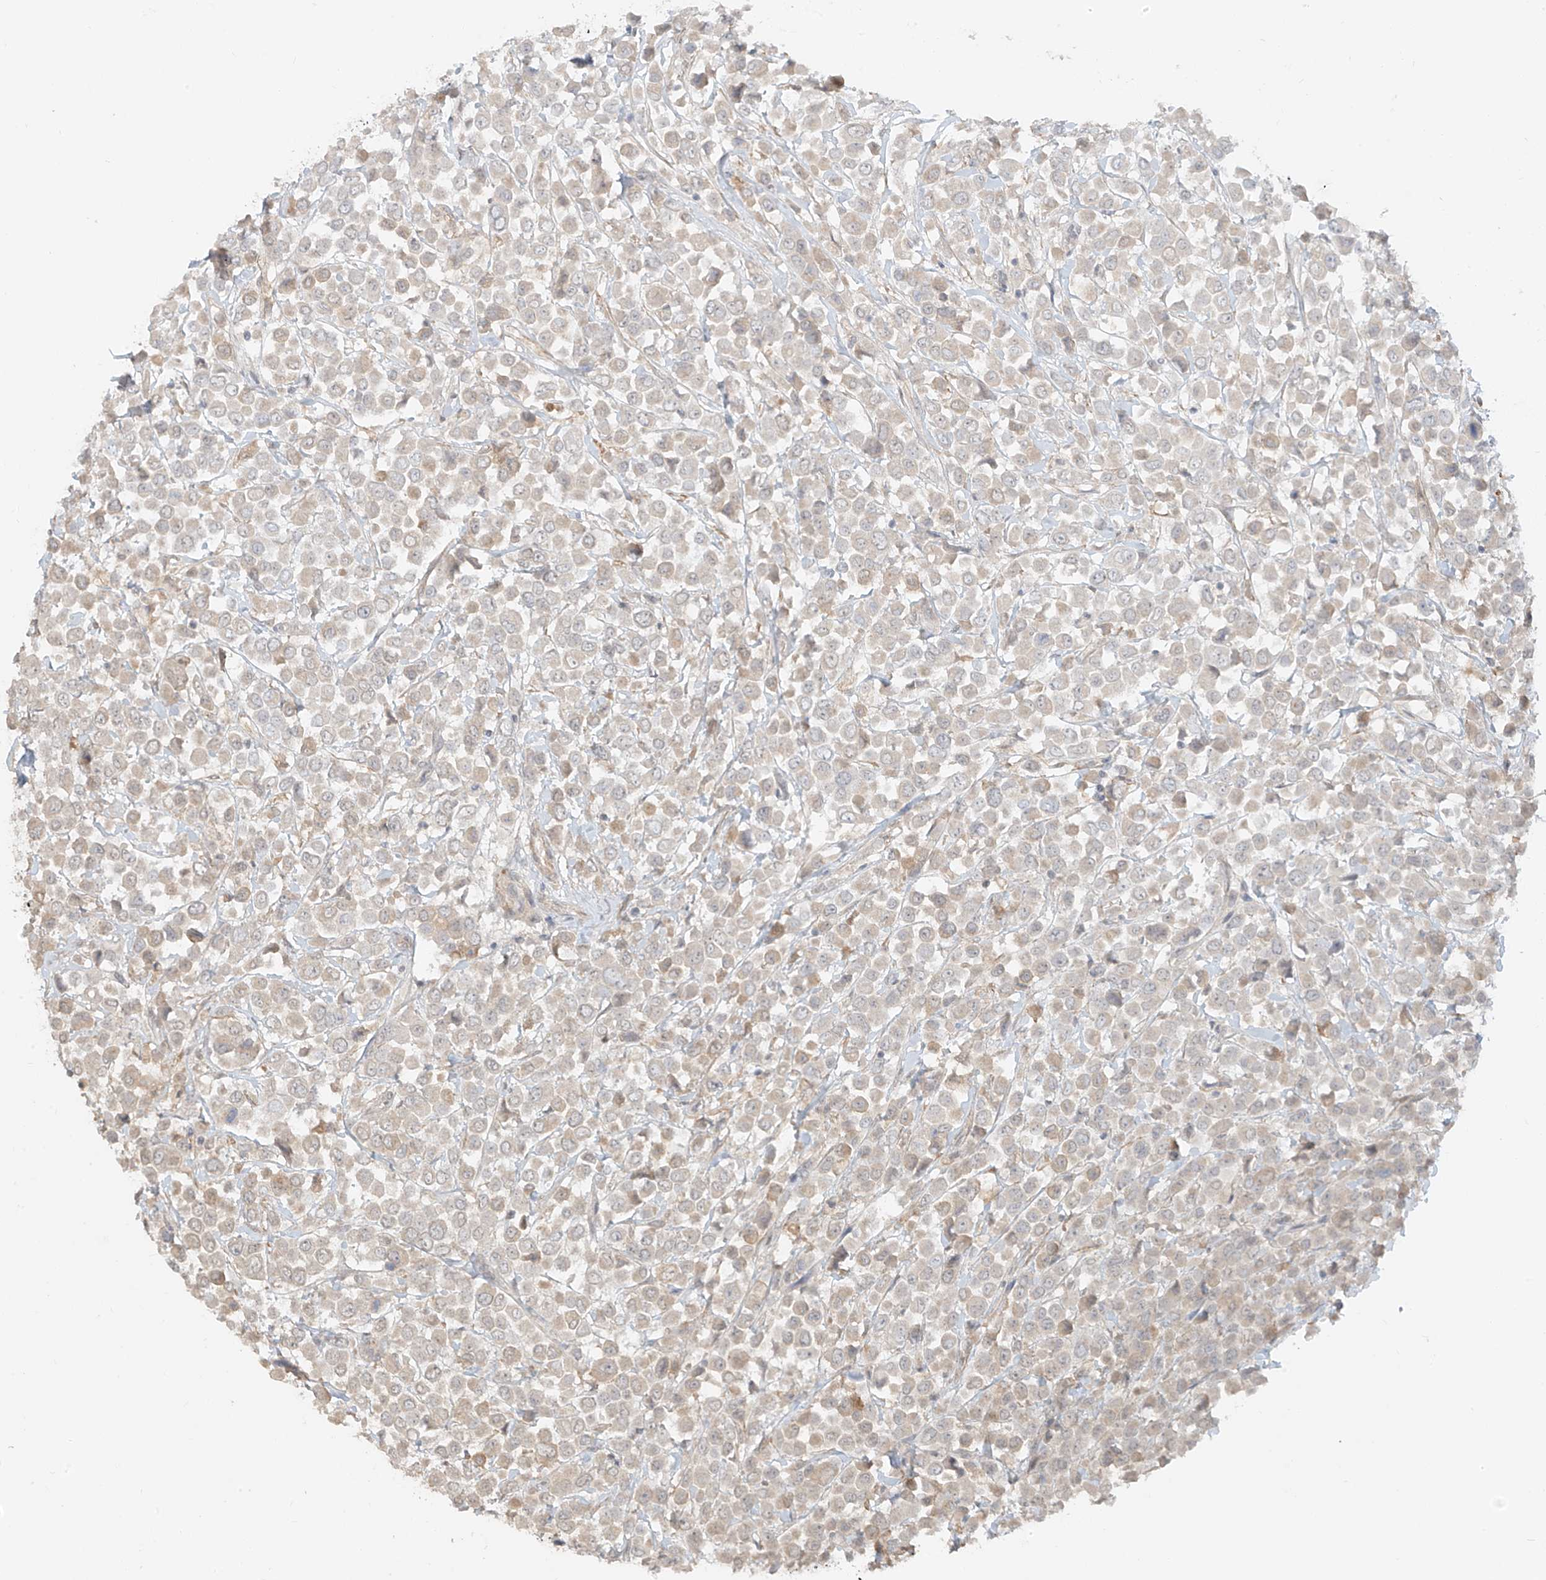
{"staining": {"intensity": "weak", "quantity": "25%-75%", "location": "cytoplasmic/membranous"}, "tissue": "breast cancer", "cell_type": "Tumor cells", "image_type": "cancer", "snomed": [{"axis": "morphology", "description": "Duct carcinoma"}, {"axis": "topography", "description": "Breast"}], "caption": "Immunohistochemistry (IHC) of breast cancer (invasive ductal carcinoma) exhibits low levels of weak cytoplasmic/membranous expression in approximately 25%-75% of tumor cells.", "gene": "ABCD1", "patient": {"sex": "female", "age": 61}}